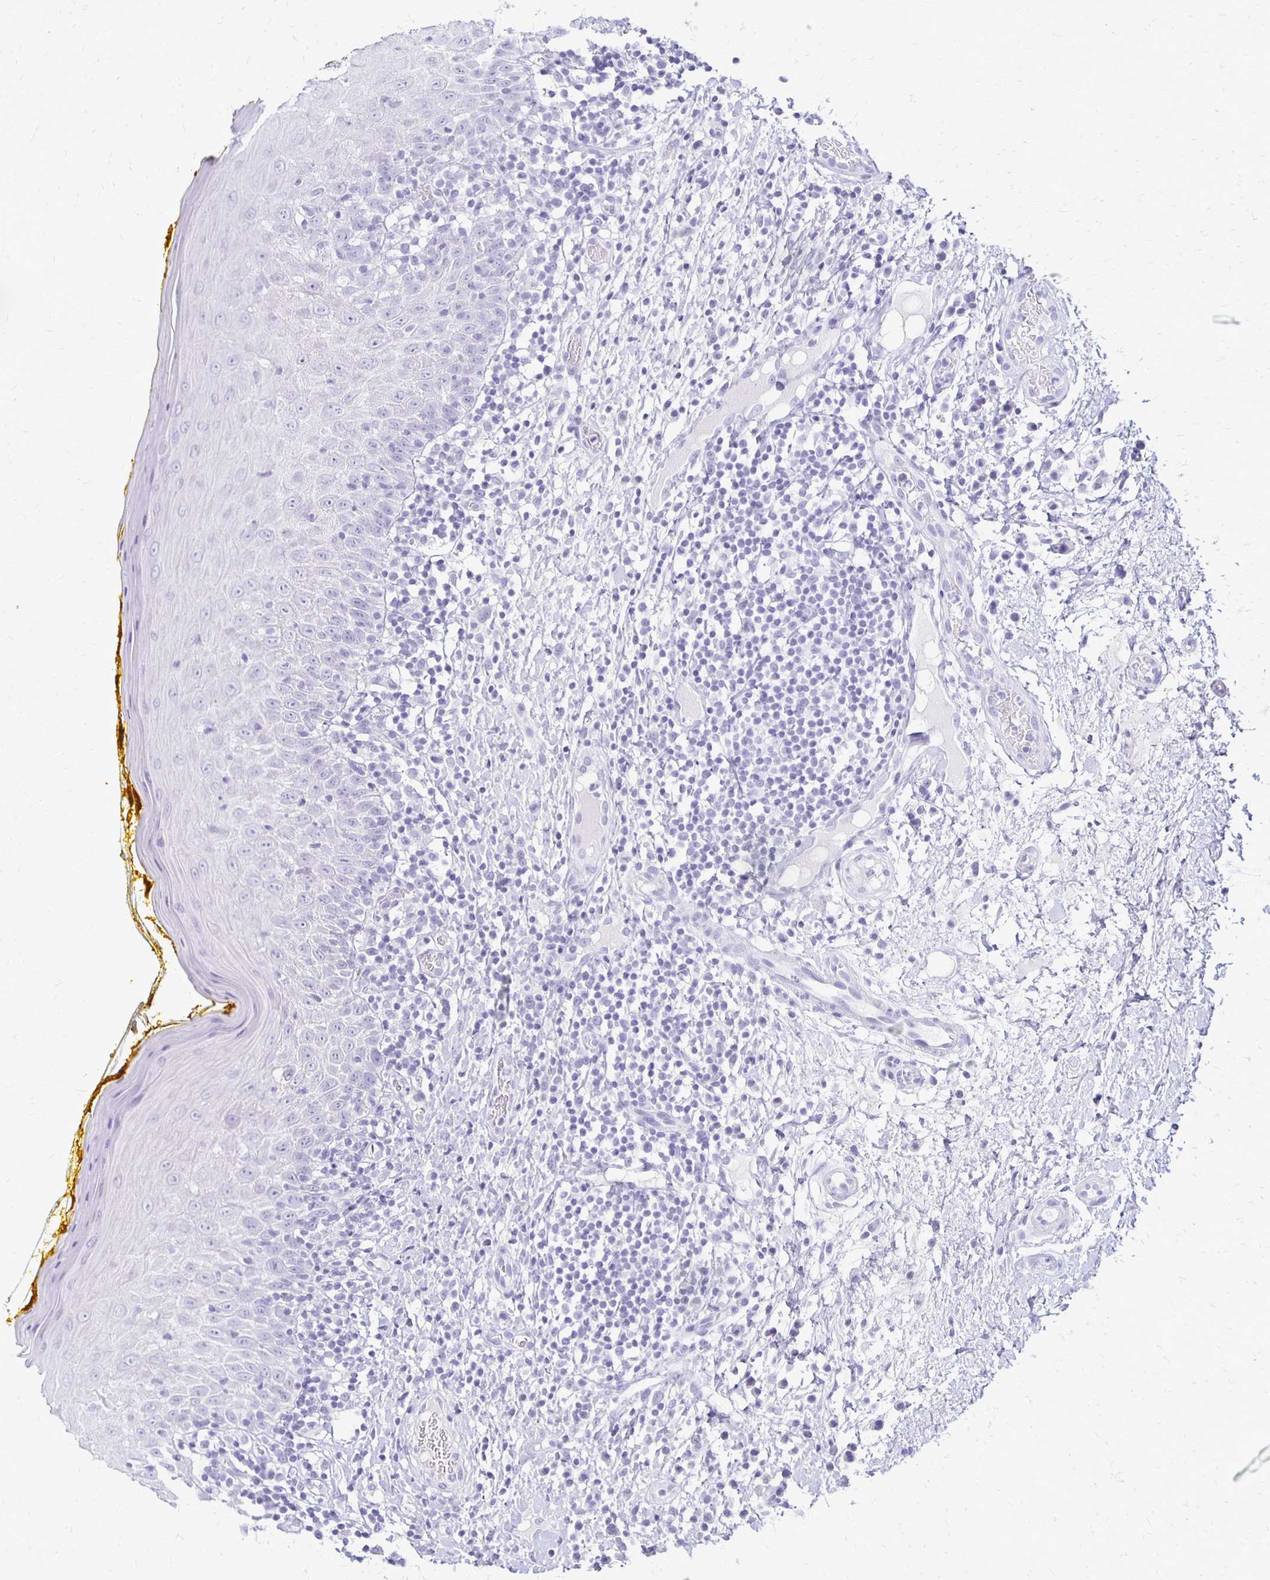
{"staining": {"intensity": "negative", "quantity": "none", "location": "none"}, "tissue": "oral mucosa", "cell_type": "Squamous epithelial cells", "image_type": "normal", "snomed": [{"axis": "morphology", "description": "Normal tissue, NOS"}, {"axis": "topography", "description": "Oral tissue"}, {"axis": "topography", "description": "Tounge, NOS"}], "caption": "Protein analysis of normal oral mucosa displays no significant positivity in squamous epithelial cells.", "gene": "RYR1", "patient": {"sex": "female", "age": 58}}